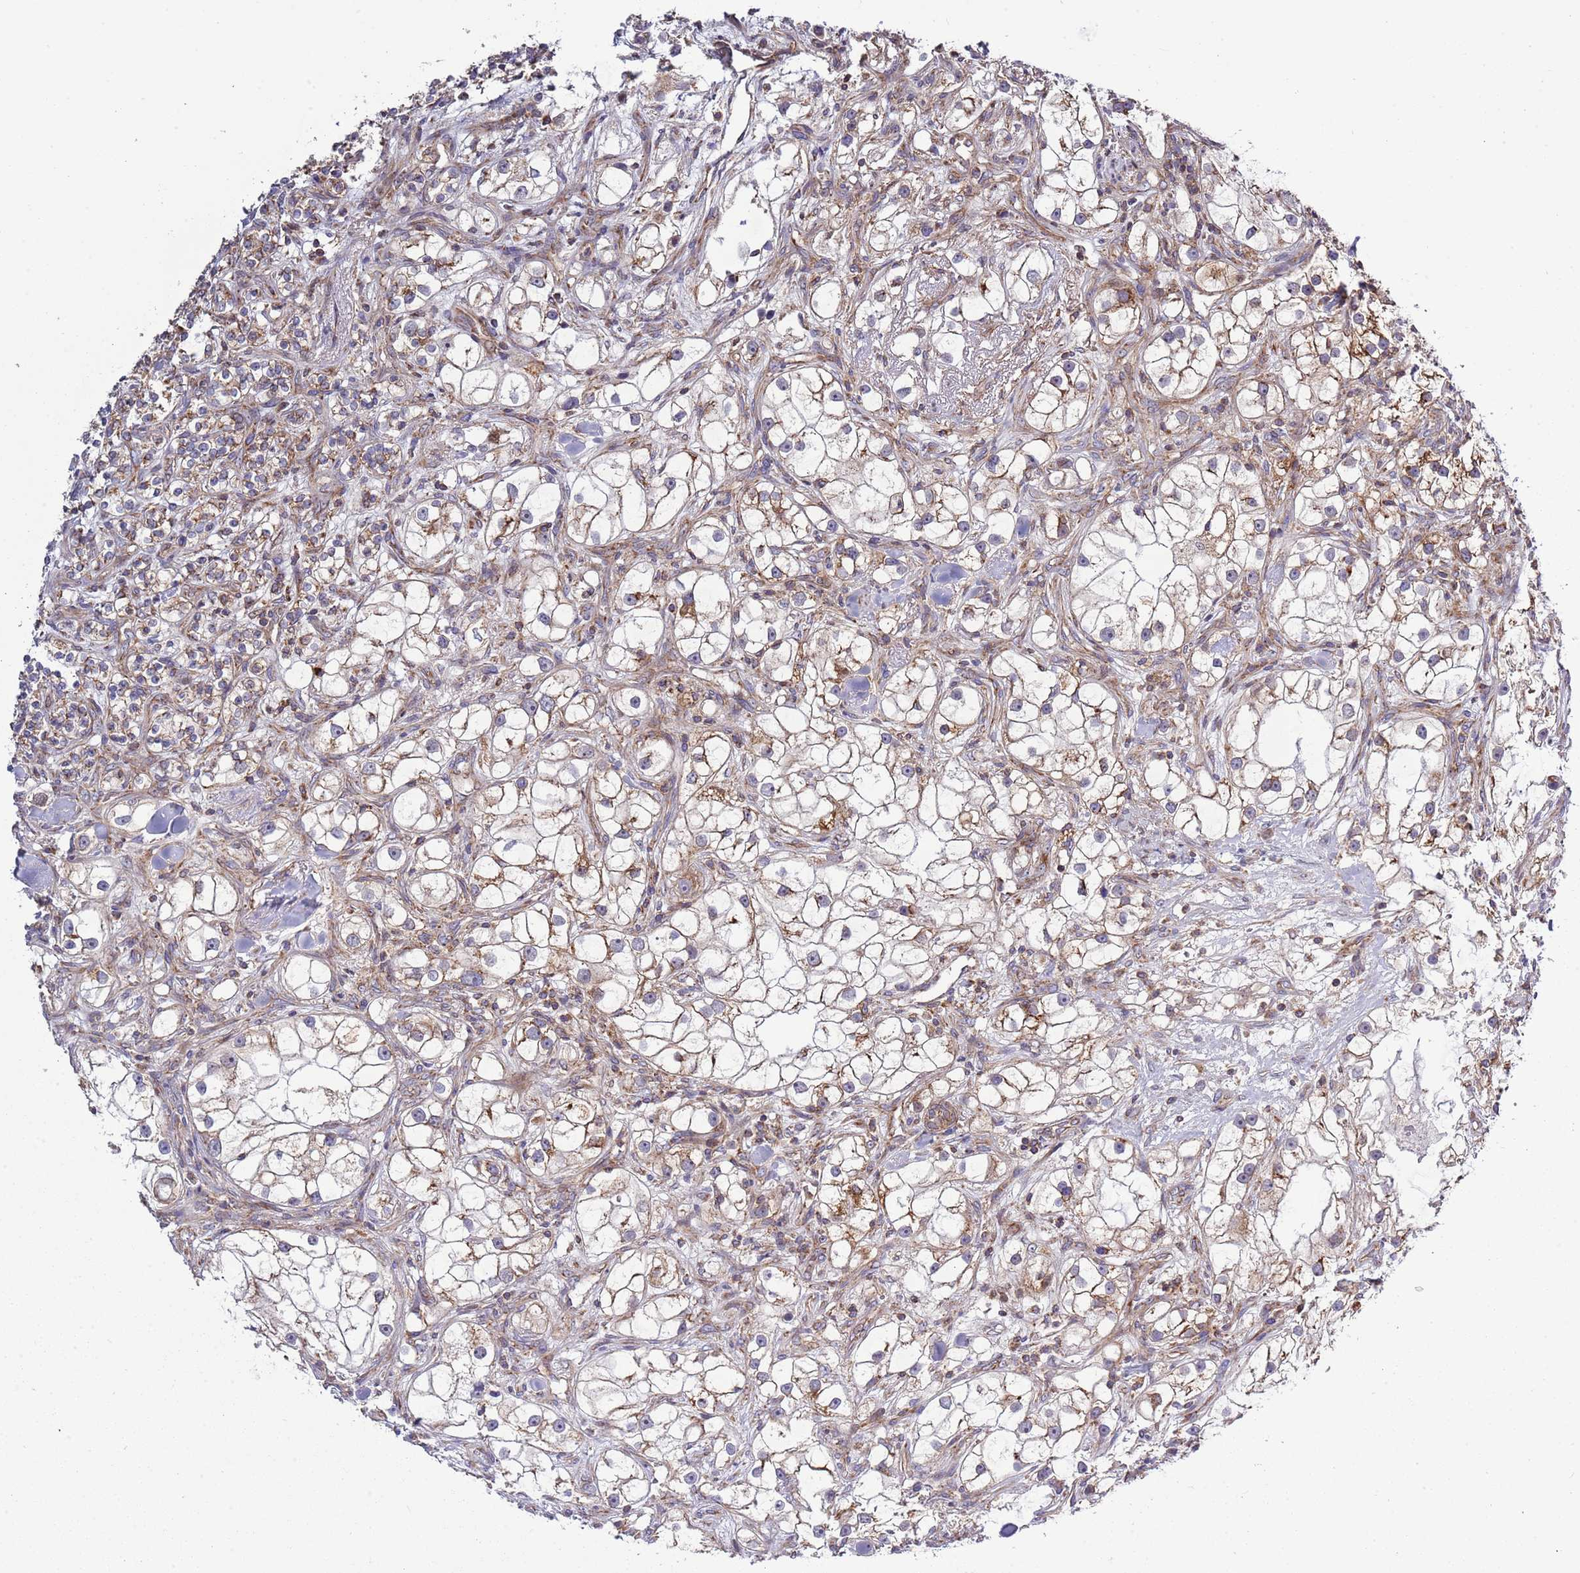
{"staining": {"intensity": "strong", "quantity": "<25%", "location": "cytoplasmic/membranous"}, "tissue": "renal cancer", "cell_type": "Tumor cells", "image_type": "cancer", "snomed": [{"axis": "morphology", "description": "Adenocarcinoma, NOS"}, {"axis": "topography", "description": "Kidney"}], "caption": "Immunohistochemistry photomicrograph of neoplastic tissue: renal adenocarcinoma stained using immunohistochemistry shows medium levels of strong protein expression localized specifically in the cytoplasmic/membranous of tumor cells, appearing as a cytoplasmic/membranous brown color.", "gene": "IRS4", "patient": {"sex": "male", "age": 77}}